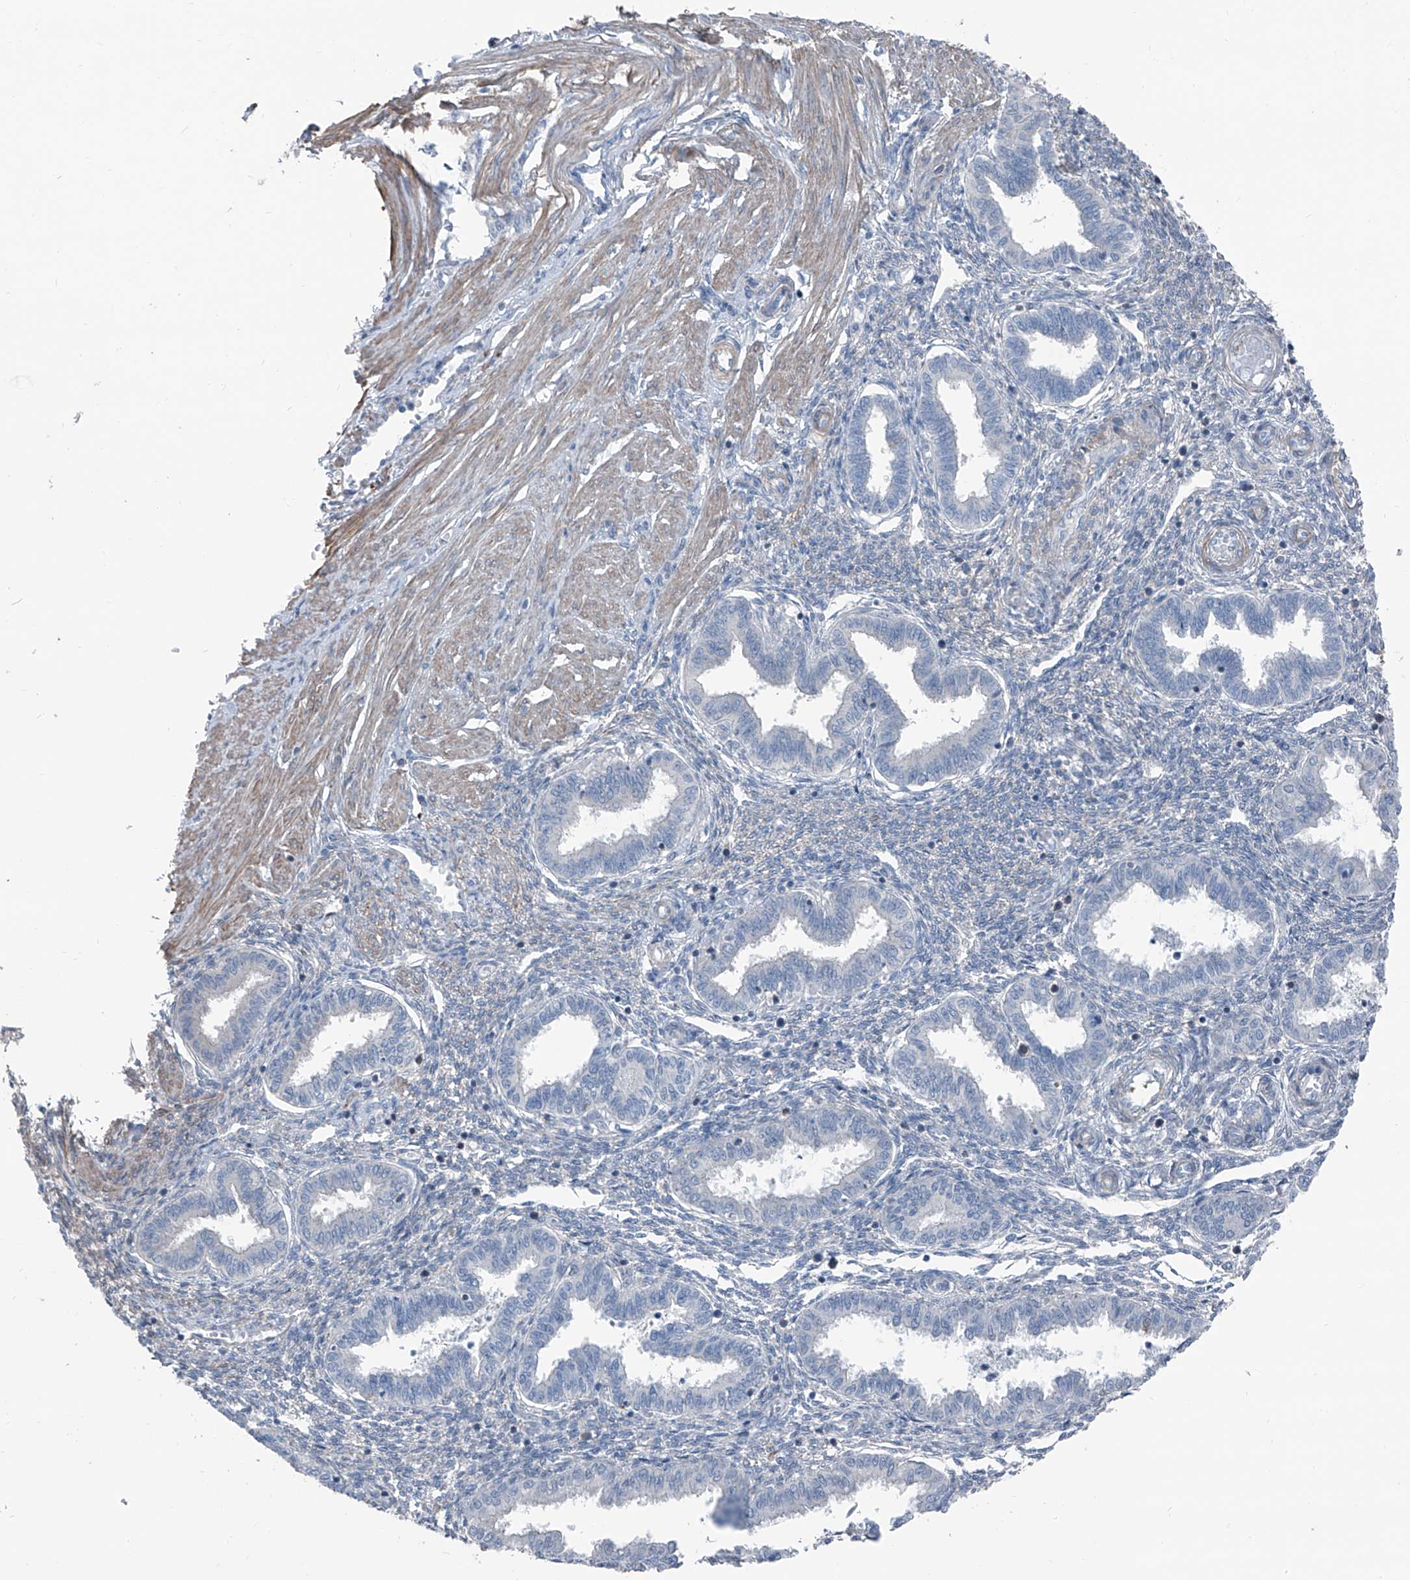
{"staining": {"intensity": "negative", "quantity": "none", "location": "none"}, "tissue": "endometrium", "cell_type": "Cells in endometrial stroma", "image_type": "normal", "snomed": [{"axis": "morphology", "description": "Normal tissue, NOS"}, {"axis": "topography", "description": "Endometrium"}], "caption": "Immunohistochemistry micrograph of normal human endometrium stained for a protein (brown), which reveals no staining in cells in endometrial stroma. (DAB IHC visualized using brightfield microscopy, high magnification).", "gene": "HSPB11", "patient": {"sex": "female", "age": 33}}